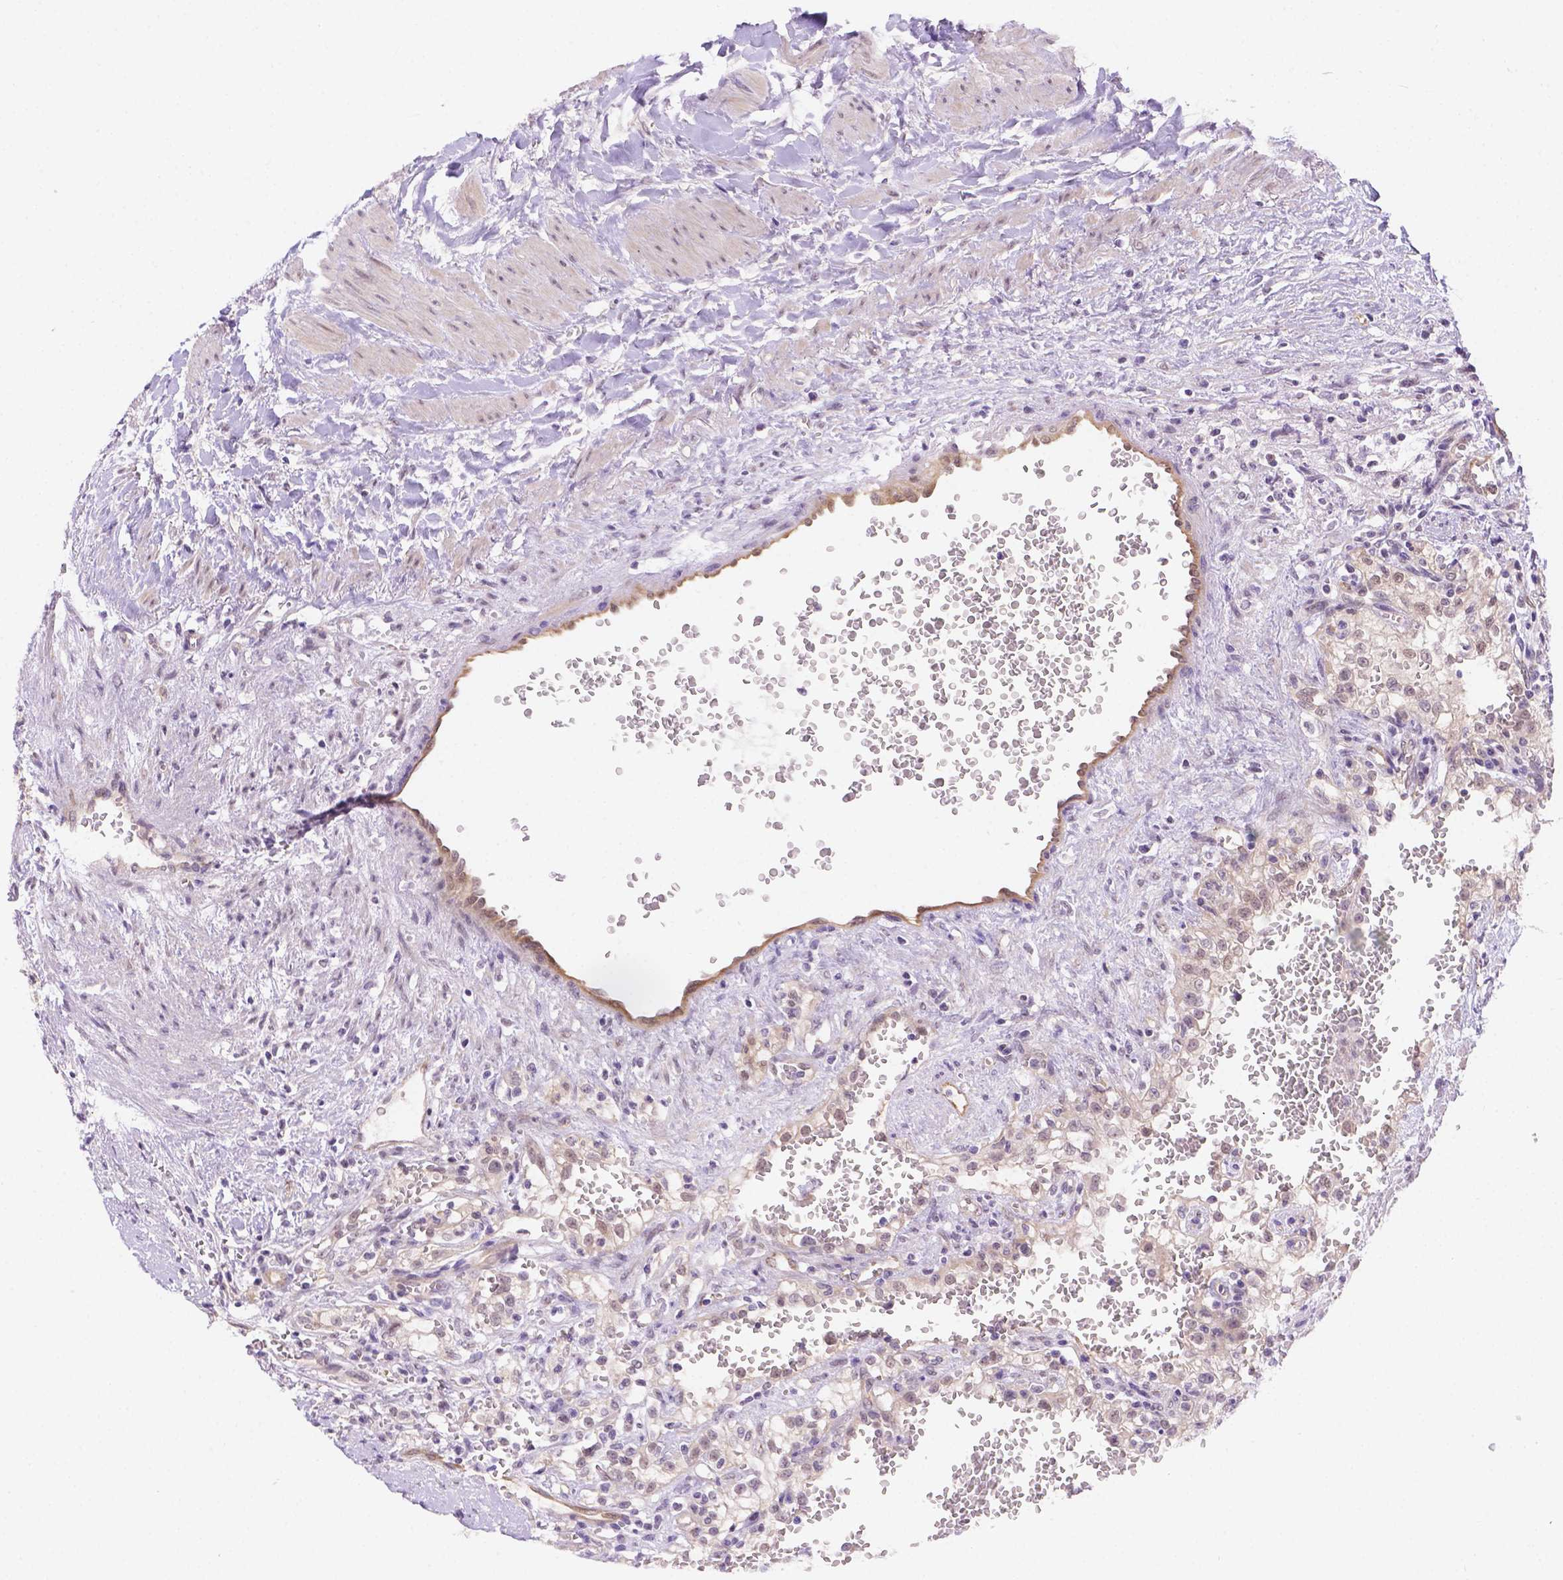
{"staining": {"intensity": "negative", "quantity": "none", "location": "none"}, "tissue": "renal cancer", "cell_type": "Tumor cells", "image_type": "cancer", "snomed": [{"axis": "morphology", "description": "Adenocarcinoma, NOS"}, {"axis": "topography", "description": "Kidney"}], "caption": "Immunohistochemistry photomicrograph of neoplastic tissue: adenocarcinoma (renal) stained with DAB (3,3'-diaminobenzidine) demonstrates no significant protein staining in tumor cells.", "gene": "NXPE2", "patient": {"sex": "female", "age": 74}}